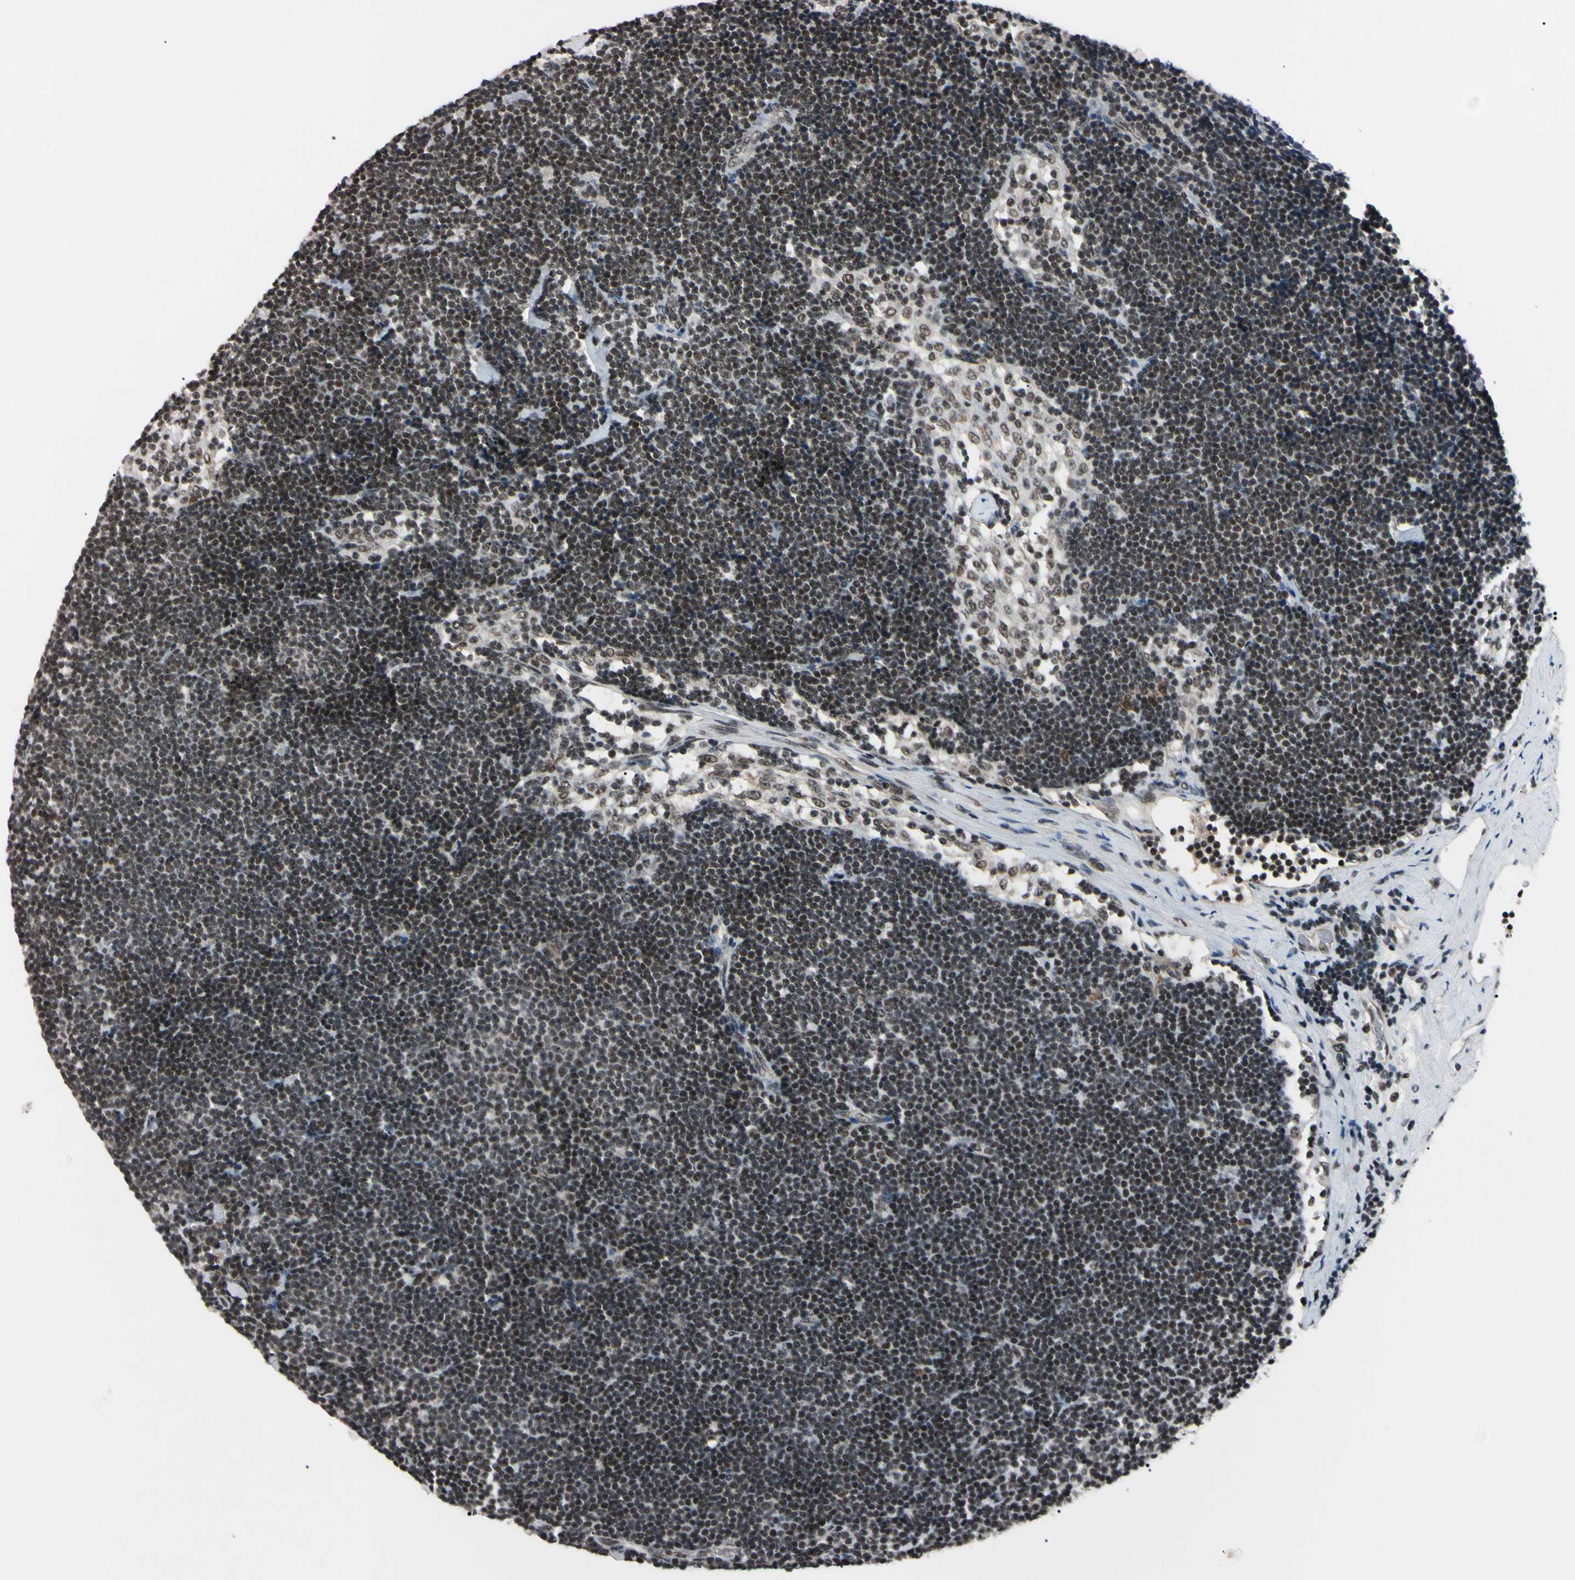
{"staining": {"intensity": "weak", "quantity": "25%-75%", "location": "nuclear"}, "tissue": "lymph node", "cell_type": "Germinal center cells", "image_type": "normal", "snomed": [{"axis": "morphology", "description": "Normal tissue, NOS"}, {"axis": "topography", "description": "Lymph node"}], "caption": "Unremarkable lymph node was stained to show a protein in brown. There is low levels of weak nuclear positivity in about 25%-75% of germinal center cells.", "gene": "YY1", "patient": {"sex": "male", "age": 63}}